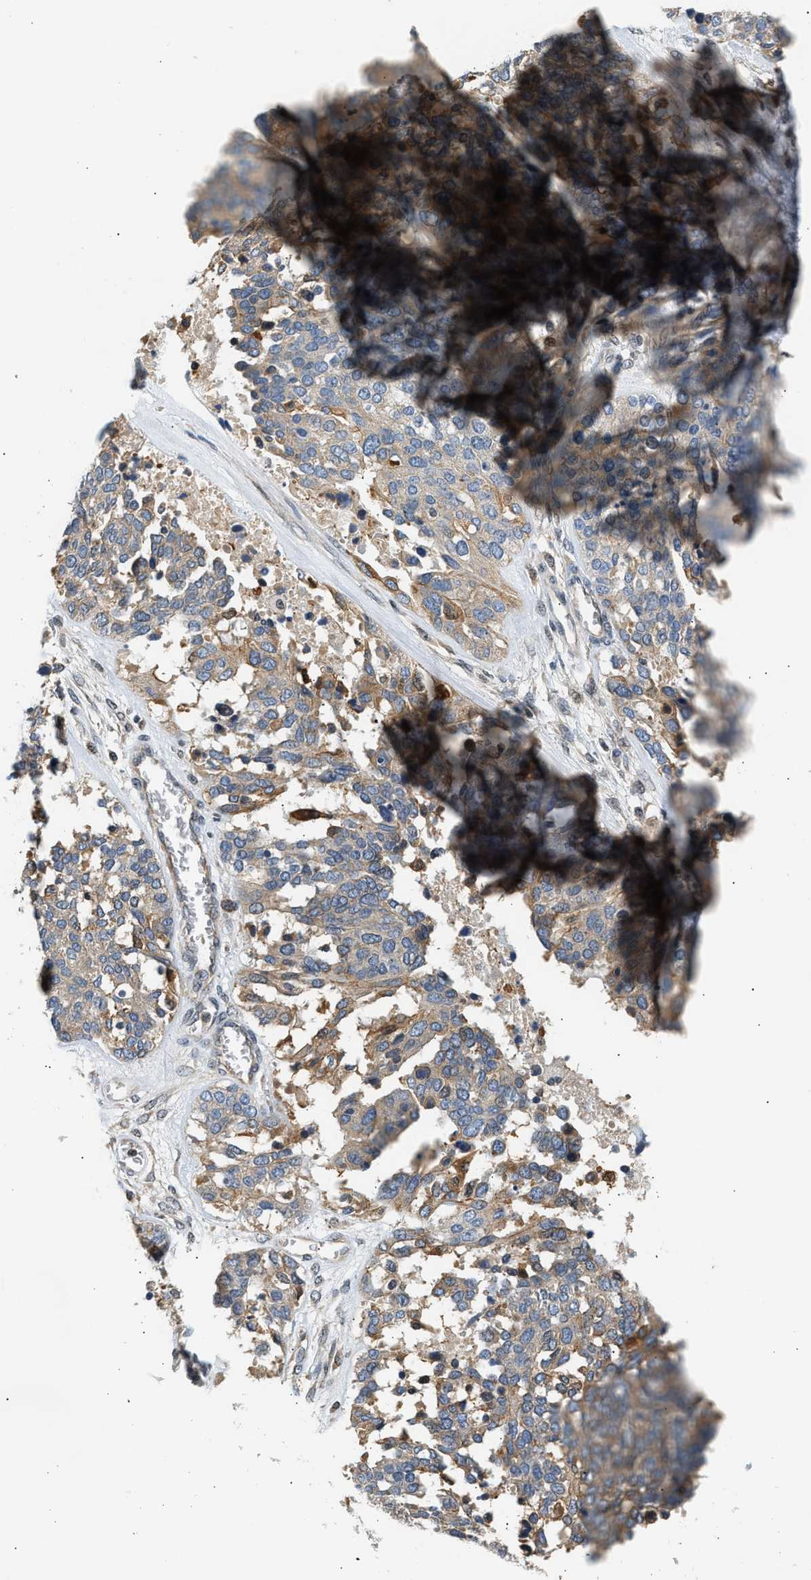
{"staining": {"intensity": "weak", "quantity": "<25%", "location": "cytoplasmic/membranous"}, "tissue": "ovarian cancer", "cell_type": "Tumor cells", "image_type": "cancer", "snomed": [{"axis": "morphology", "description": "Cystadenocarcinoma, serous, NOS"}, {"axis": "topography", "description": "Ovary"}], "caption": "The IHC histopathology image has no significant expression in tumor cells of ovarian serous cystadenocarcinoma tissue.", "gene": "WDR31", "patient": {"sex": "female", "age": 44}}